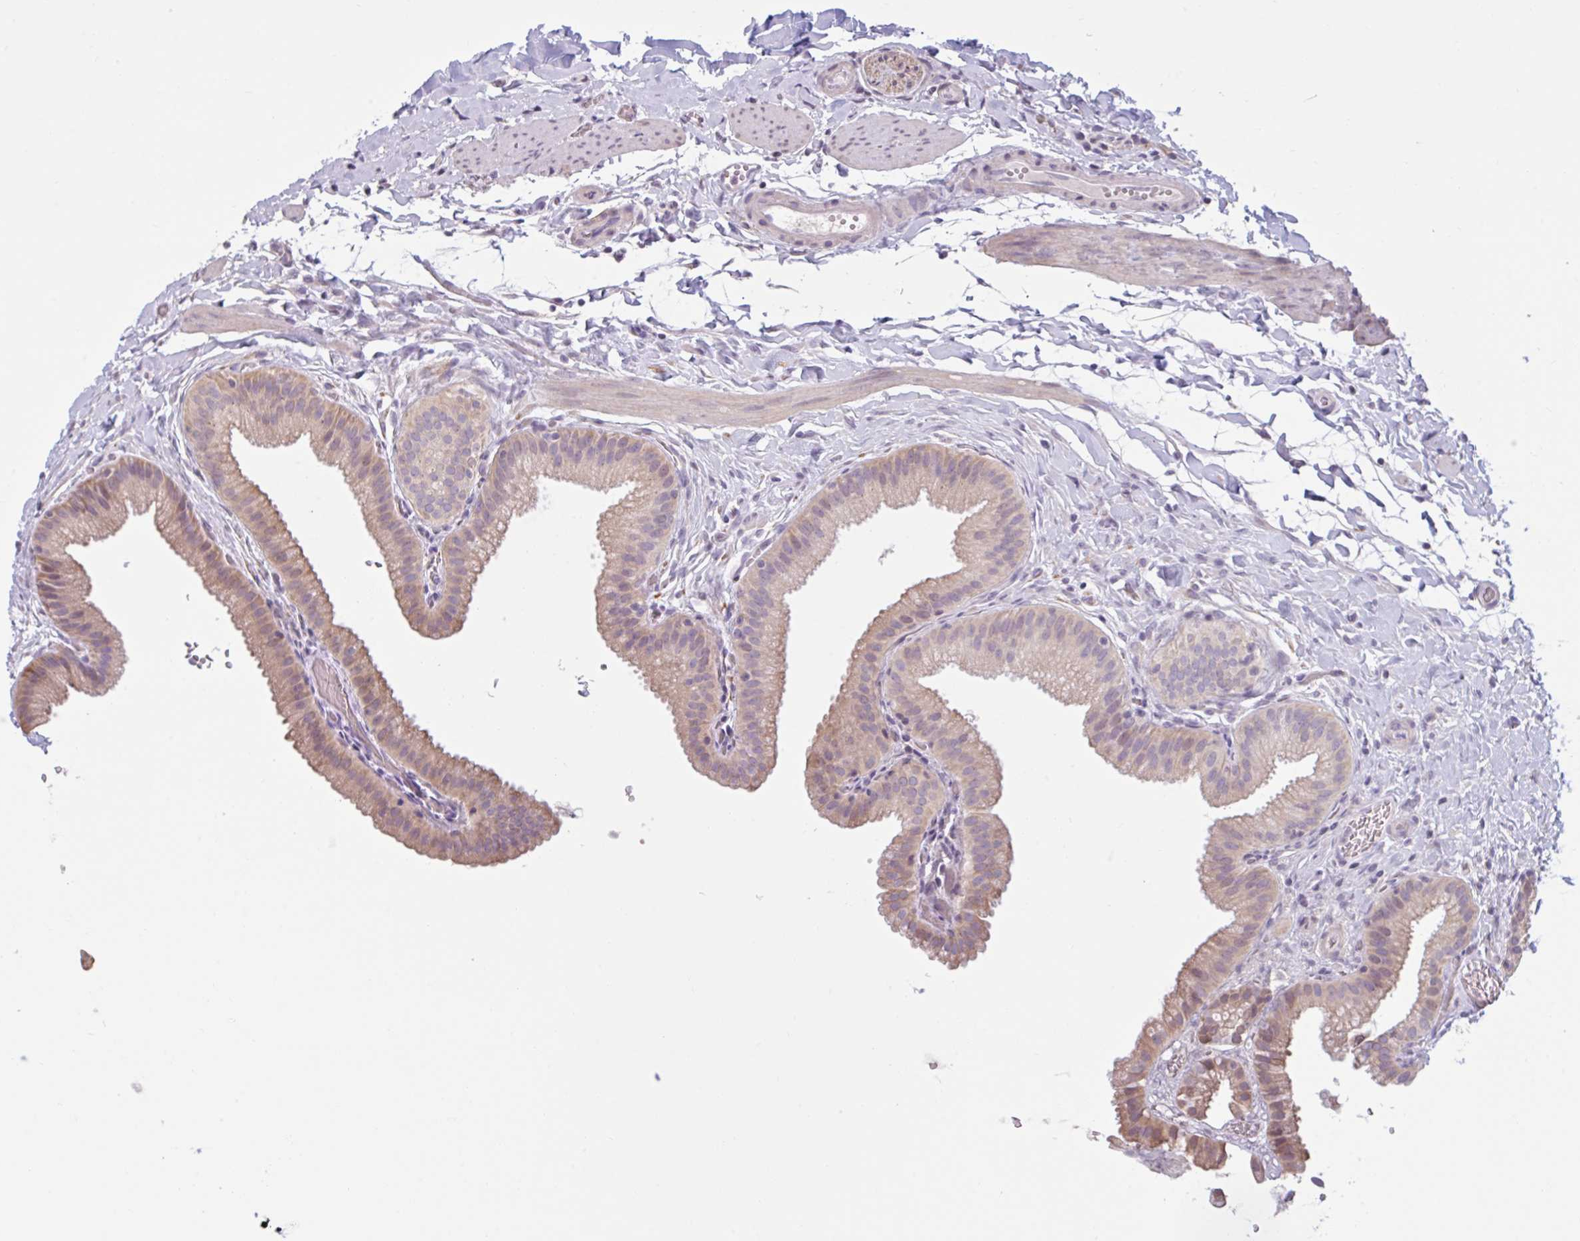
{"staining": {"intensity": "weak", "quantity": ">75%", "location": "cytoplasmic/membranous"}, "tissue": "gallbladder", "cell_type": "Glandular cells", "image_type": "normal", "snomed": [{"axis": "morphology", "description": "Normal tissue, NOS"}, {"axis": "topography", "description": "Gallbladder"}], "caption": "Immunohistochemistry micrograph of normal gallbladder: gallbladder stained using immunohistochemistry (IHC) reveals low levels of weak protein expression localized specifically in the cytoplasmic/membranous of glandular cells, appearing as a cytoplasmic/membranous brown color.", "gene": "CDH19", "patient": {"sex": "female", "age": 63}}